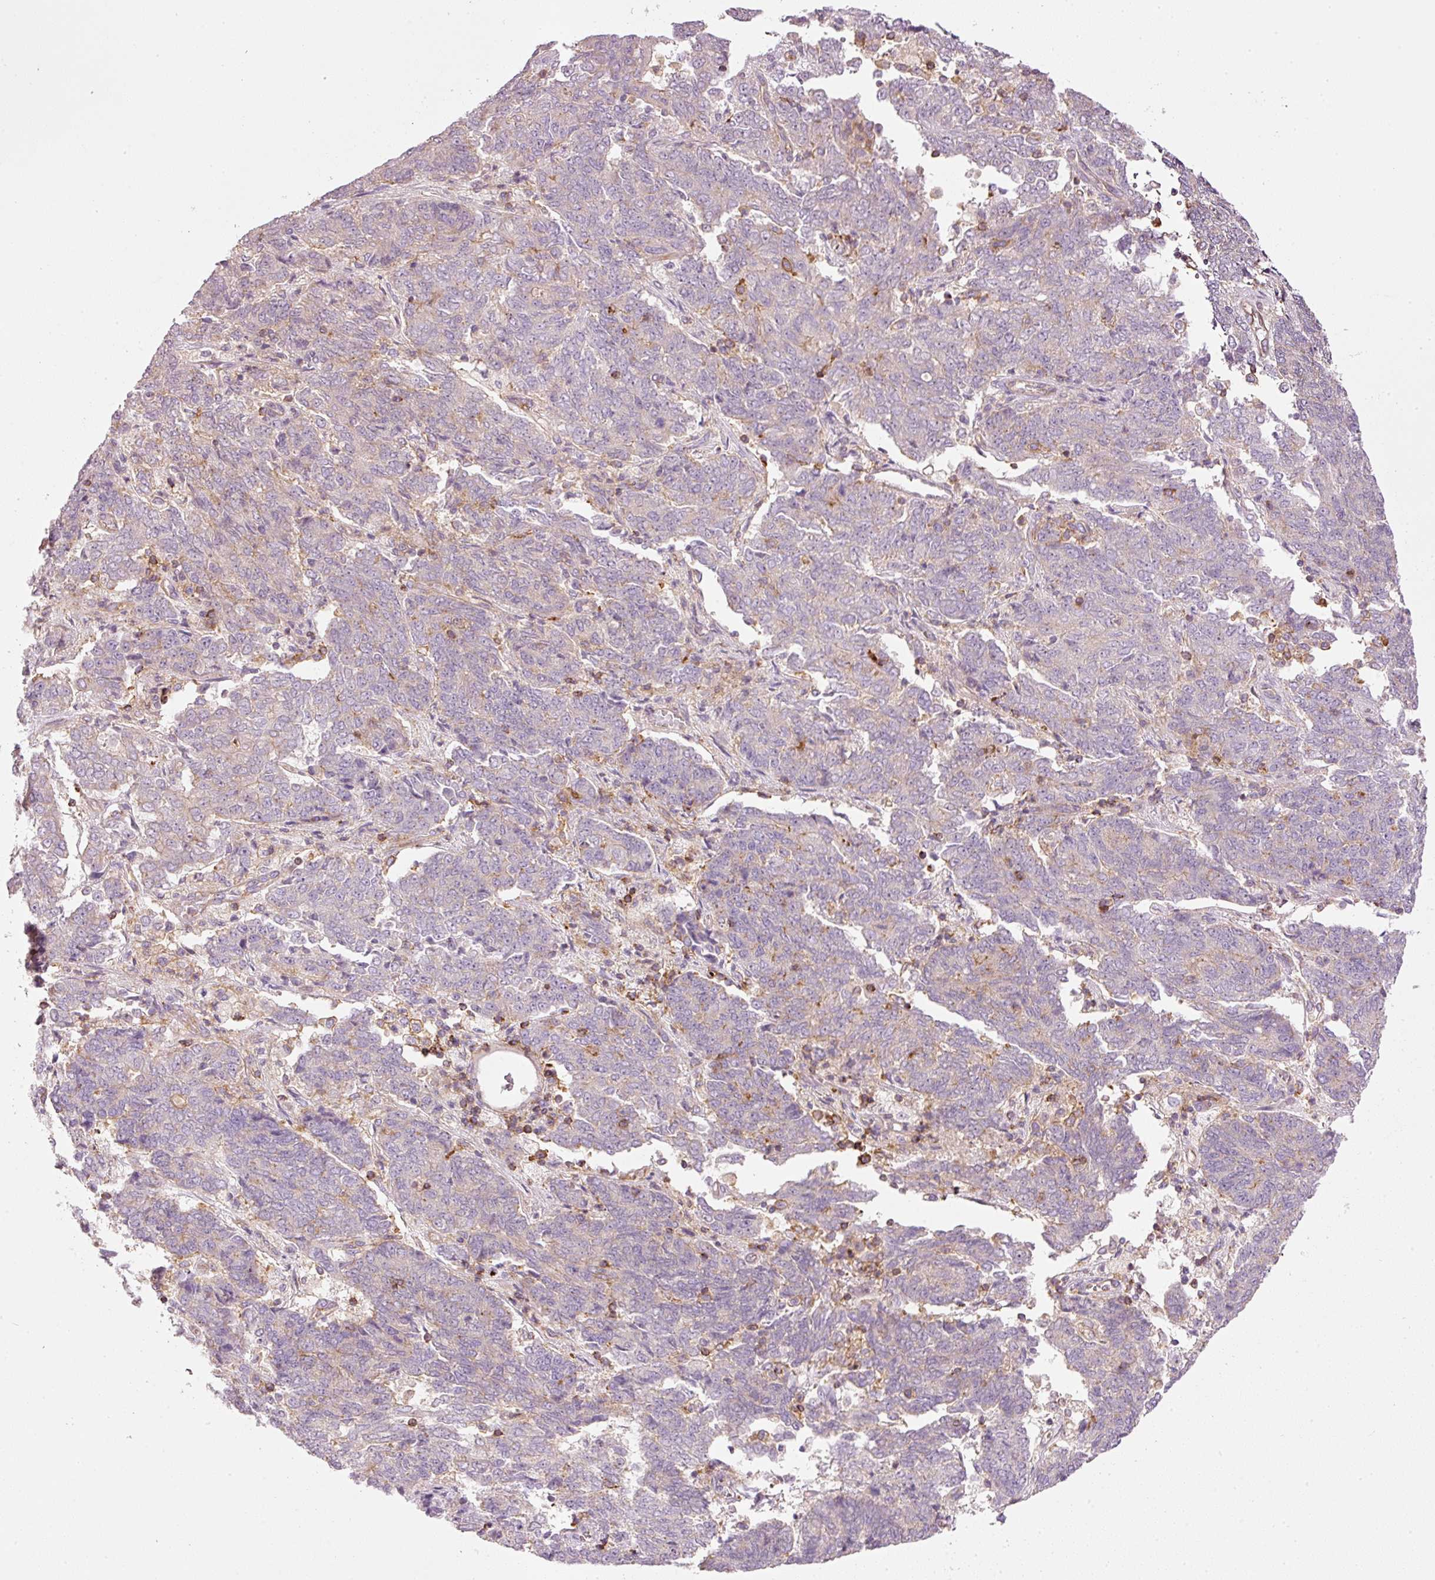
{"staining": {"intensity": "negative", "quantity": "none", "location": "none"}, "tissue": "endometrial cancer", "cell_type": "Tumor cells", "image_type": "cancer", "snomed": [{"axis": "morphology", "description": "Adenocarcinoma, NOS"}, {"axis": "topography", "description": "Endometrium"}], "caption": "A high-resolution image shows immunohistochemistry (IHC) staining of endometrial cancer (adenocarcinoma), which exhibits no significant expression in tumor cells.", "gene": "SIPA1", "patient": {"sex": "female", "age": 80}}